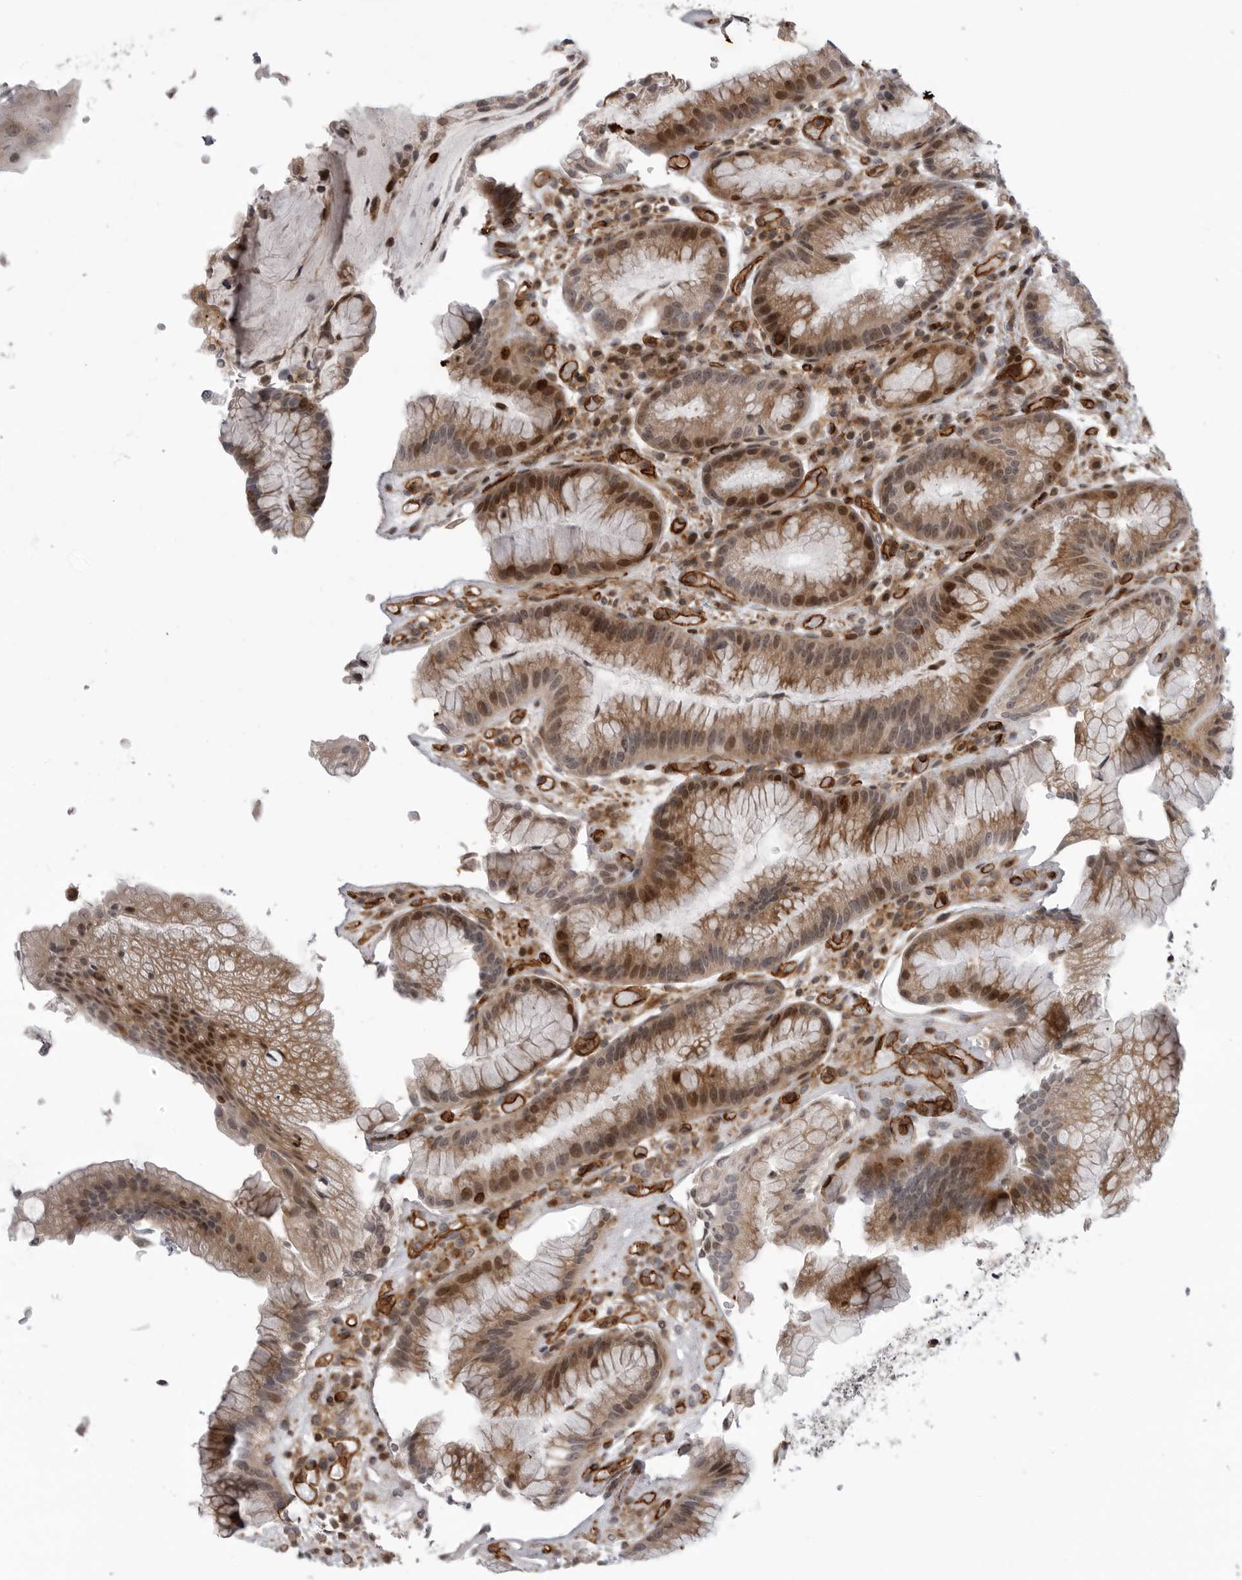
{"staining": {"intensity": "moderate", "quantity": "25%-75%", "location": "cytoplasmic/membranous,nuclear"}, "tissue": "stomach", "cell_type": "Glandular cells", "image_type": "normal", "snomed": [{"axis": "morphology", "description": "Normal tissue, NOS"}, {"axis": "topography", "description": "Stomach, upper"}], "caption": "This is an image of immunohistochemistry (IHC) staining of unremarkable stomach, which shows moderate expression in the cytoplasmic/membranous,nuclear of glandular cells.", "gene": "ABL1", "patient": {"sex": "male", "age": 72}}